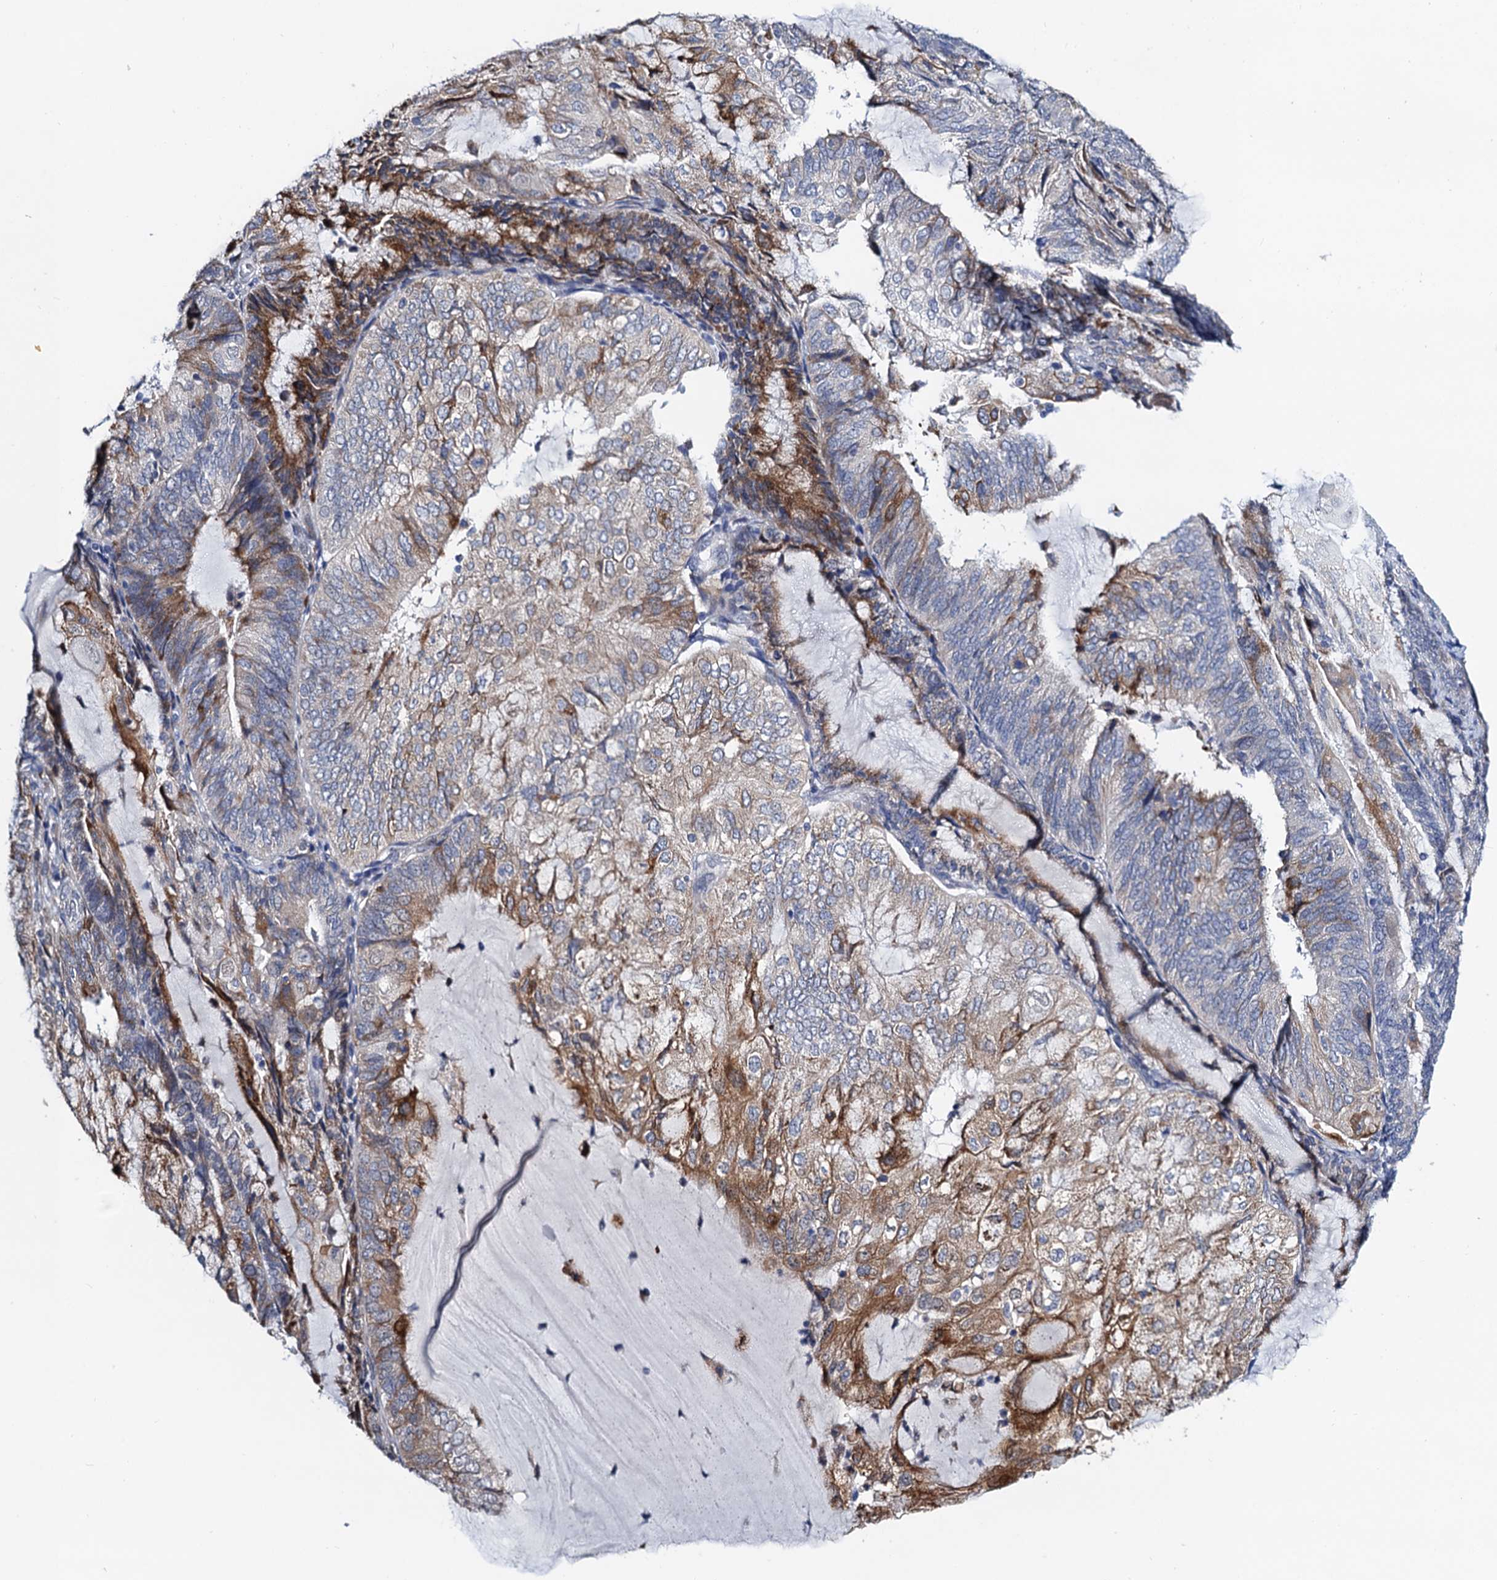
{"staining": {"intensity": "moderate", "quantity": "<25%", "location": "cytoplasmic/membranous"}, "tissue": "endometrial cancer", "cell_type": "Tumor cells", "image_type": "cancer", "snomed": [{"axis": "morphology", "description": "Adenocarcinoma, NOS"}, {"axis": "topography", "description": "Endometrium"}], "caption": "Tumor cells demonstrate low levels of moderate cytoplasmic/membranous staining in about <25% of cells in adenocarcinoma (endometrial).", "gene": "SLC7A10", "patient": {"sex": "female", "age": 81}}